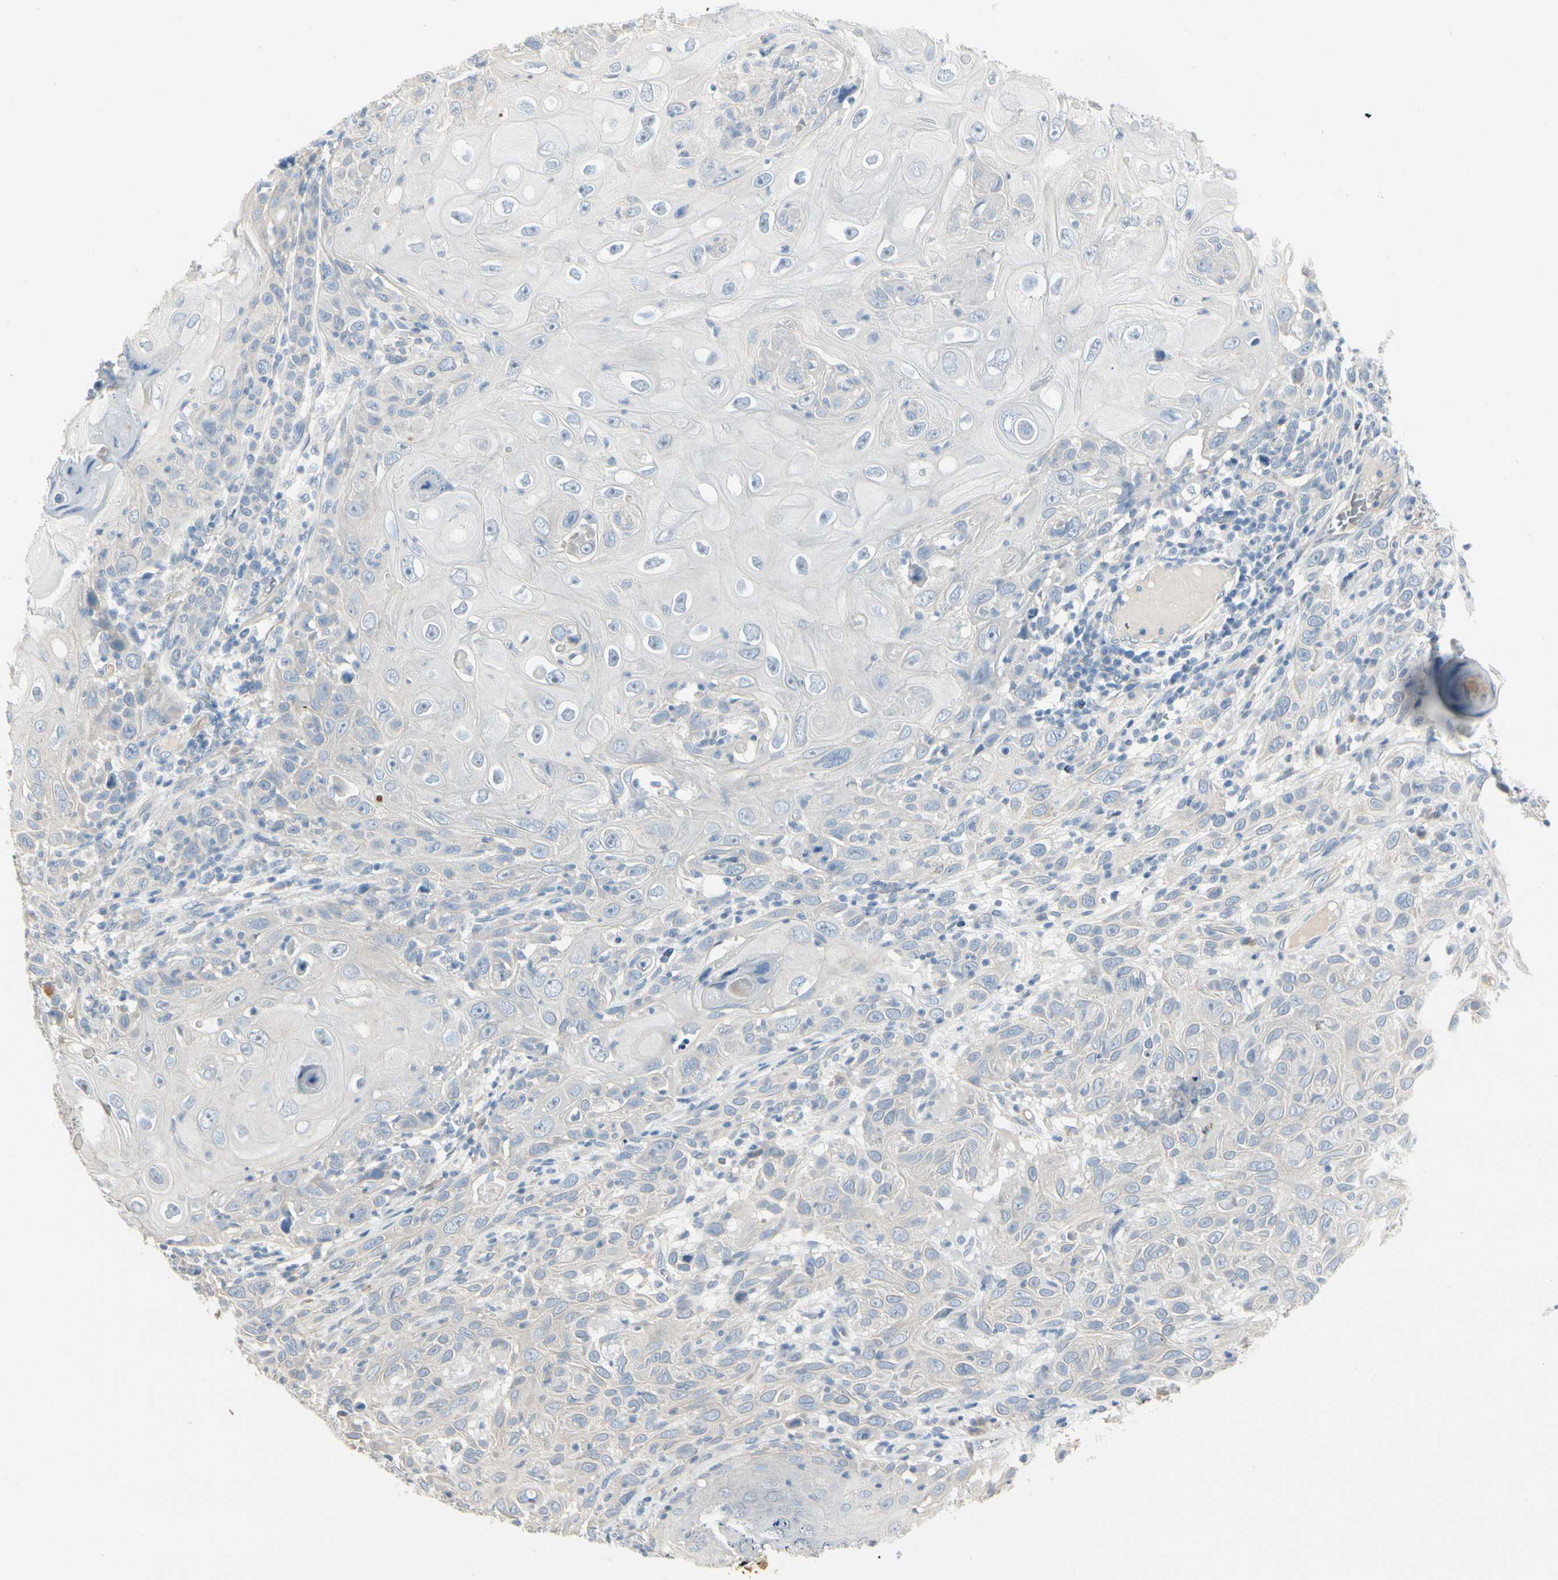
{"staining": {"intensity": "negative", "quantity": "none", "location": "none"}, "tissue": "skin cancer", "cell_type": "Tumor cells", "image_type": "cancer", "snomed": [{"axis": "morphology", "description": "Squamous cell carcinoma, NOS"}, {"axis": "topography", "description": "Skin"}], "caption": "A micrograph of human skin cancer (squamous cell carcinoma) is negative for staining in tumor cells.", "gene": "SPINK4", "patient": {"sex": "female", "age": 88}}